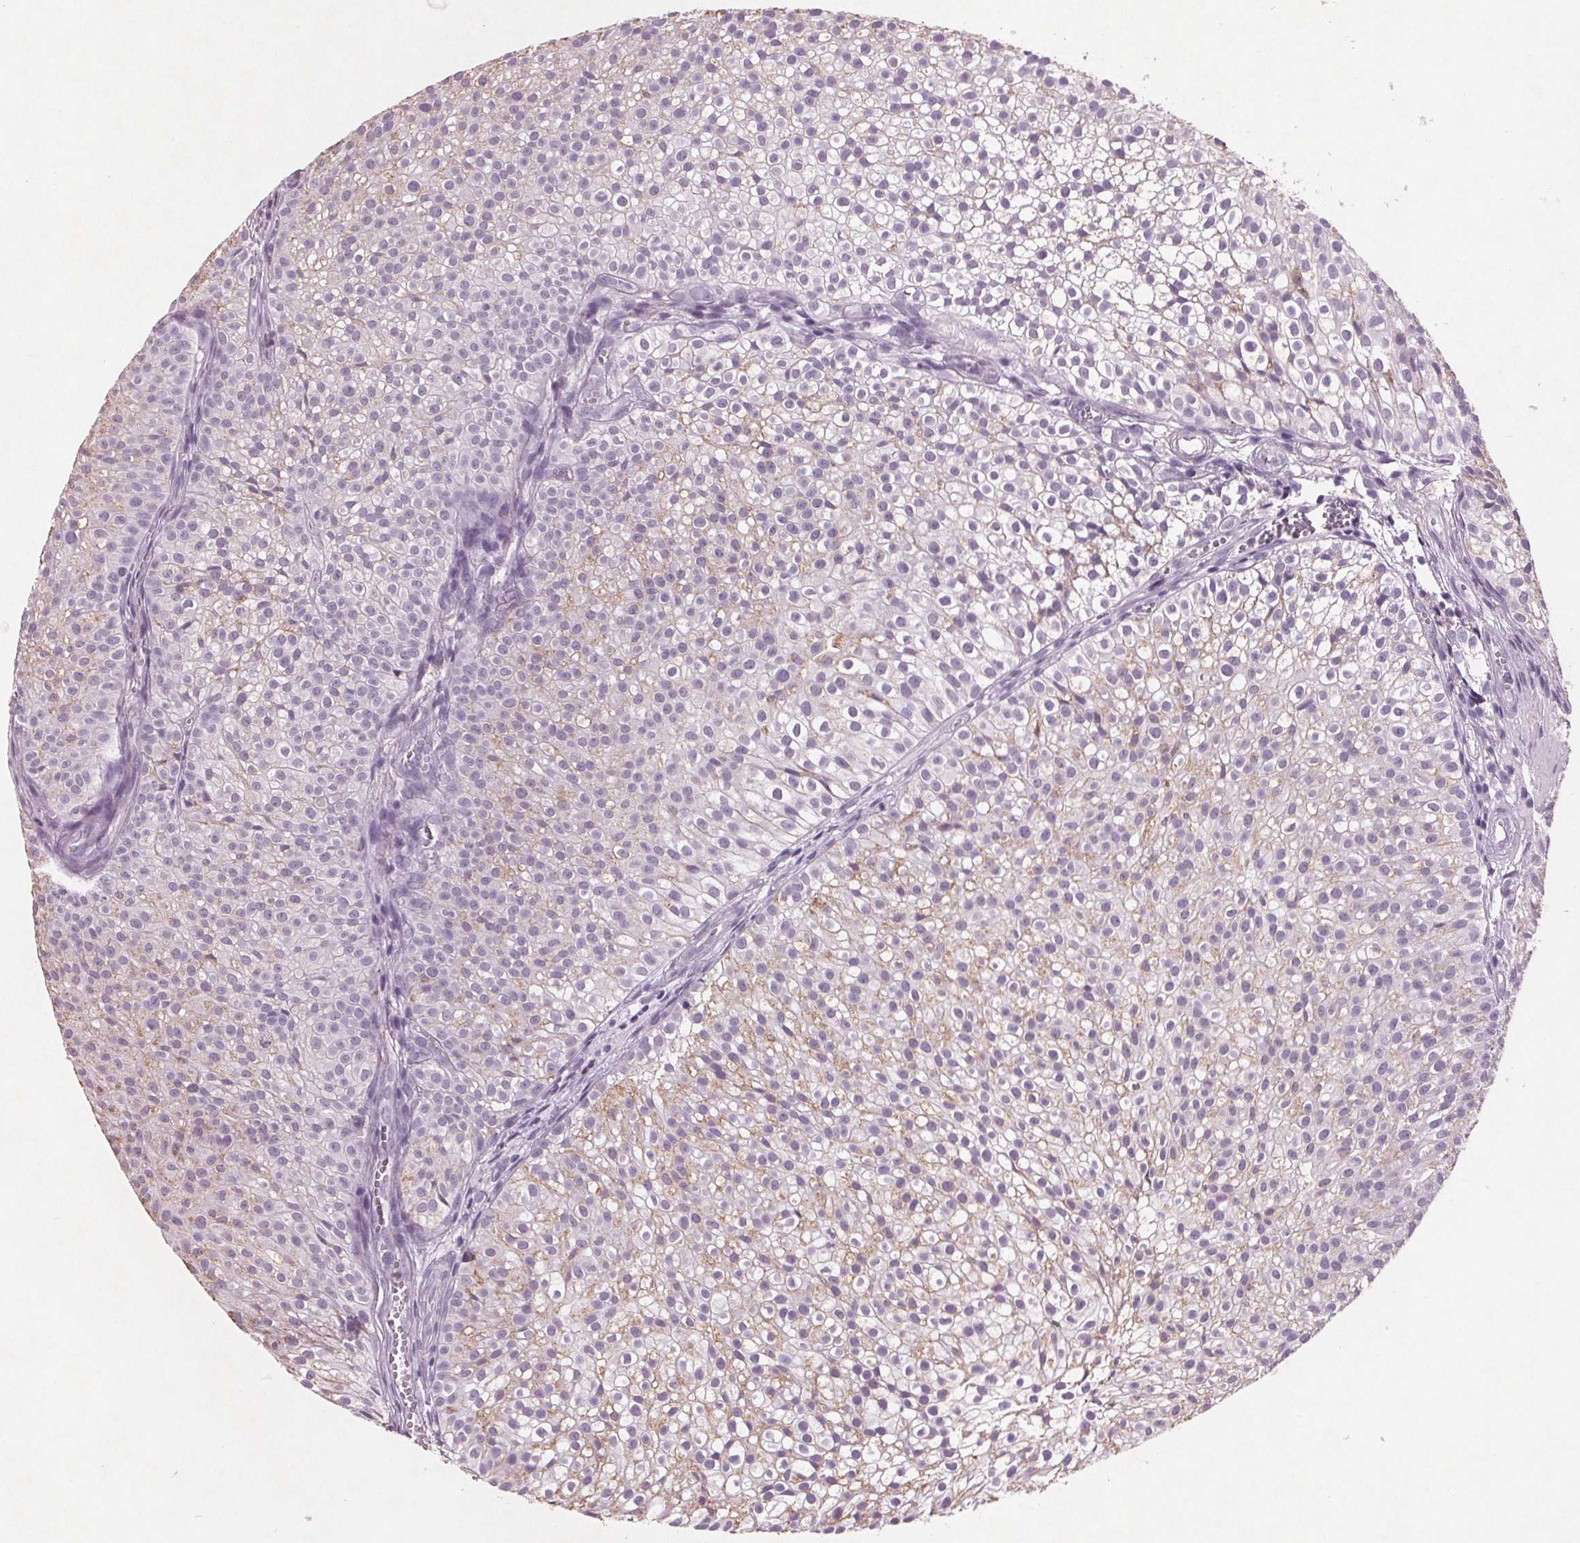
{"staining": {"intensity": "weak", "quantity": "25%-75%", "location": "cytoplasmic/membranous"}, "tissue": "urothelial cancer", "cell_type": "Tumor cells", "image_type": "cancer", "snomed": [{"axis": "morphology", "description": "Urothelial carcinoma, Low grade"}, {"axis": "topography", "description": "Urinary bladder"}], "caption": "Immunohistochemical staining of urothelial cancer exhibits low levels of weak cytoplasmic/membranous protein staining in approximately 25%-75% of tumor cells. (Brightfield microscopy of DAB IHC at high magnification).", "gene": "PTPN14", "patient": {"sex": "male", "age": 70}}